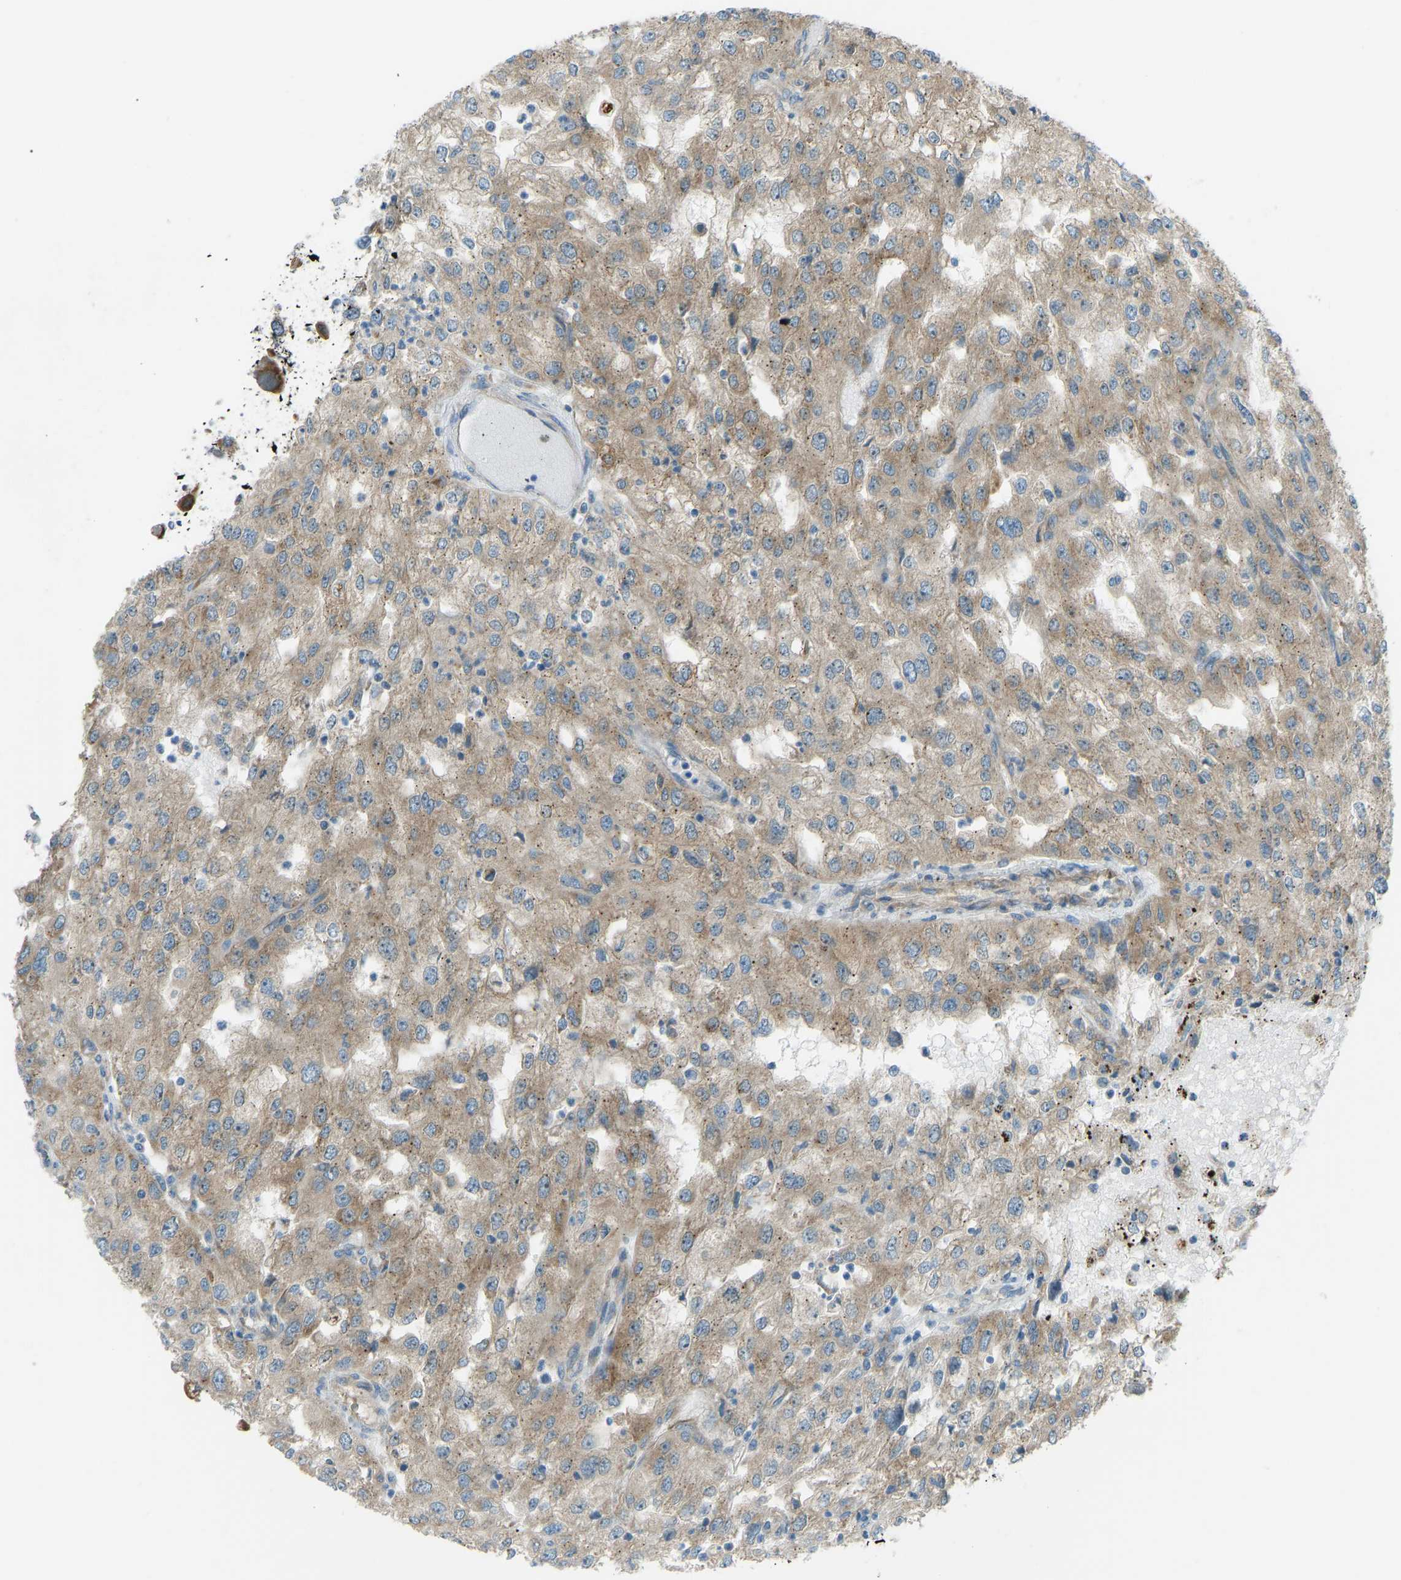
{"staining": {"intensity": "moderate", "quantity": ">75%", "location": "cytoplasmic/membranous"}, "tissue": "renal cancer", "cell_type": "Tumor cells", "image_type": "cancer", "snomed": [{"axis": "morphology", "description": "Adenocarcinoma, NOS"}, {"axis": "topography", "description": "Kidney"}], "caption": "This image reveals immunohistochemistry staining of human adenocarcinoma (renal), with medium moderate cytoplasmic/membranous staining in approximately >75% of tumor cells.", "gene": "STAU2", "patient": {"sex": "female", "age": 54}}